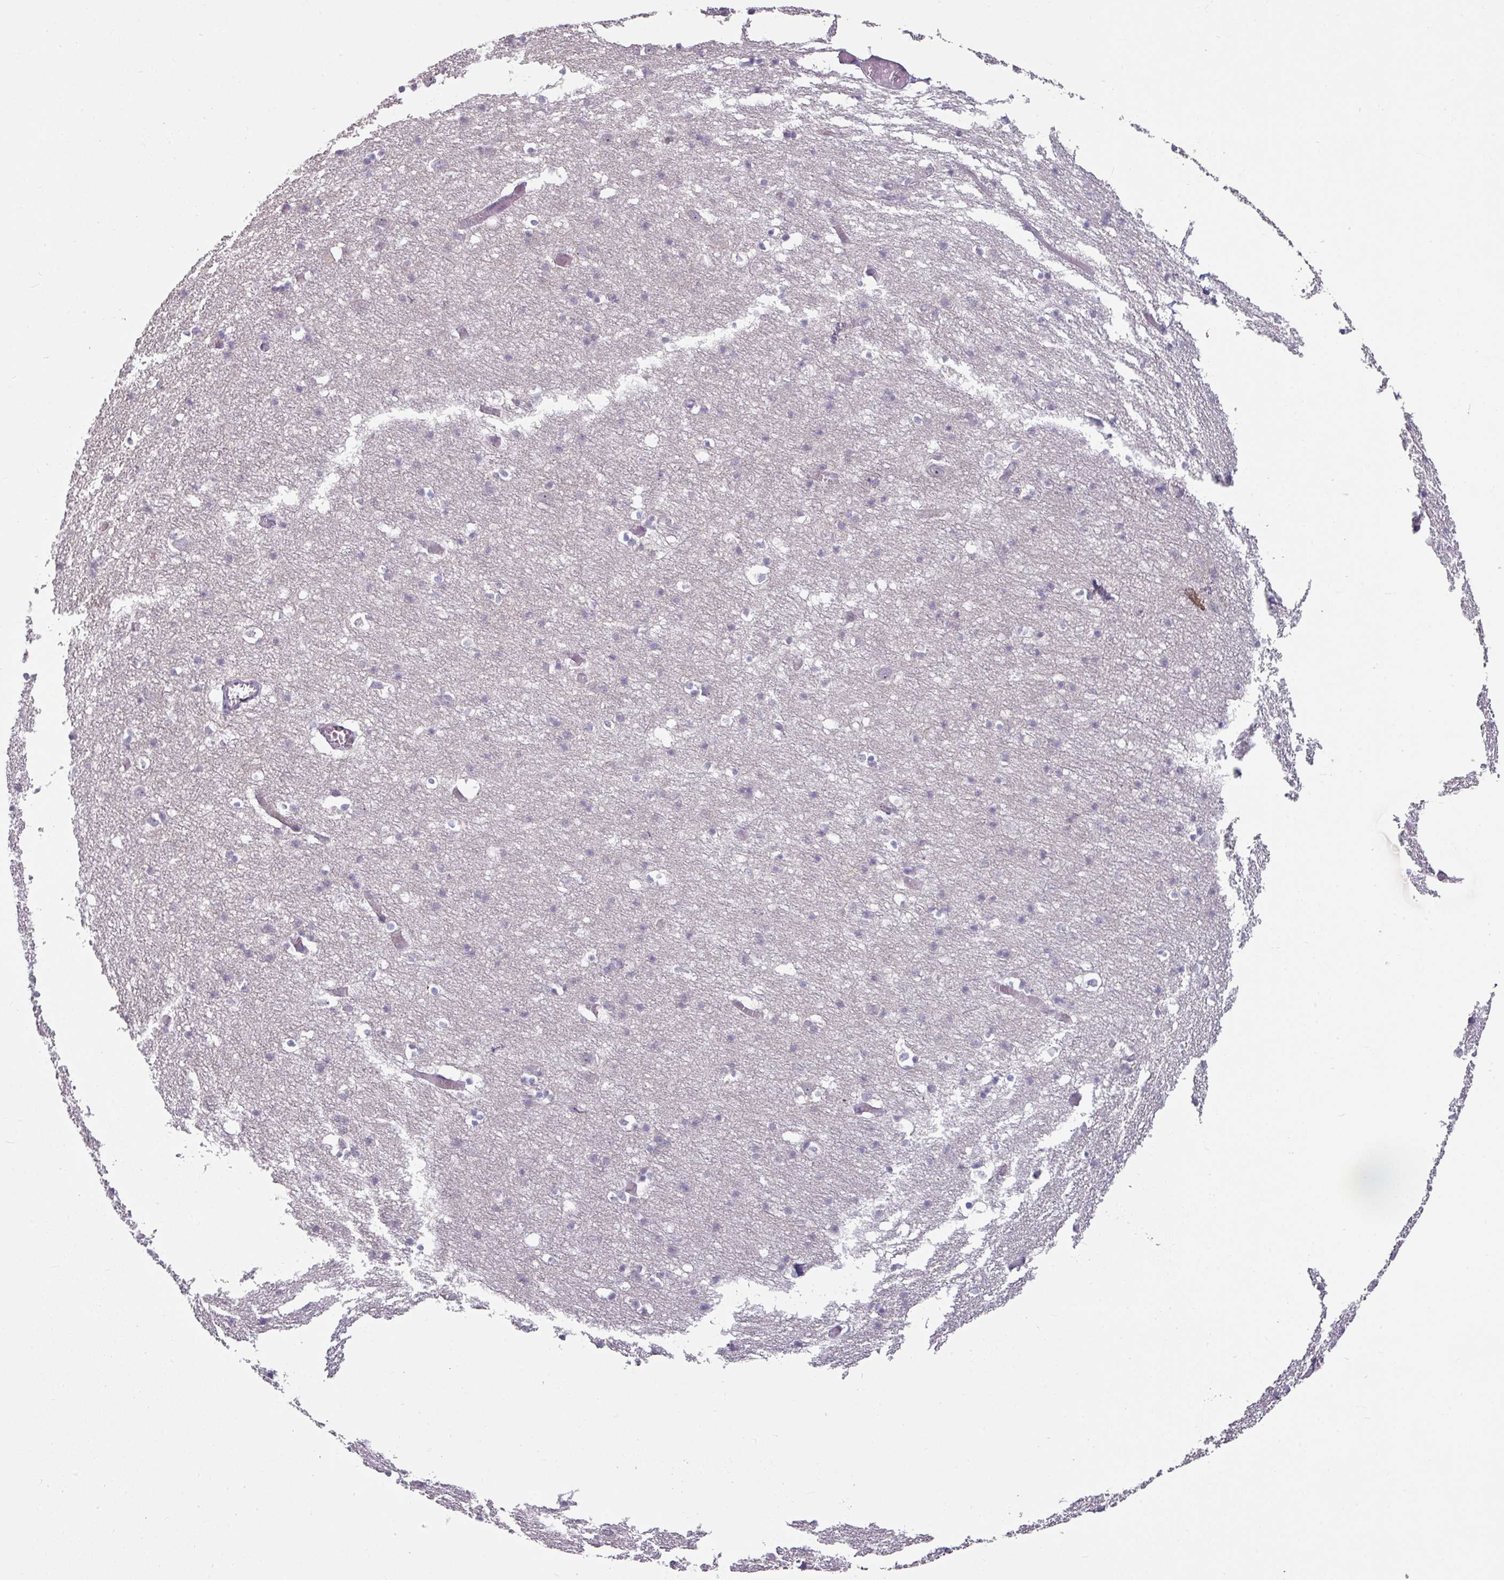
{"staining": {"intensity": "negative", "quantity": "none", "location": "none"}, "tissue": "cerebral cortex", "cell_type": "Endothelial cells", "image_type": "normal", "snomed": [{"axis": "morphology", "description": "Normal tissue, NOS"}, {"axis": "topography", "description": "Cerebral cortex"}], "caption": "Benign cerebral cortex was stained to show a protein in brown. There is no significant staining in endothelial cells. (Stains: DAB (3,3'-diaminobenzidine) immunohistochemistry (IHC) with hematoxylin counter stain, Microscopy: brightfield microscopy at high magnification).", "gene": "JUP", "patient": {"sex": "male", "age": 70}}